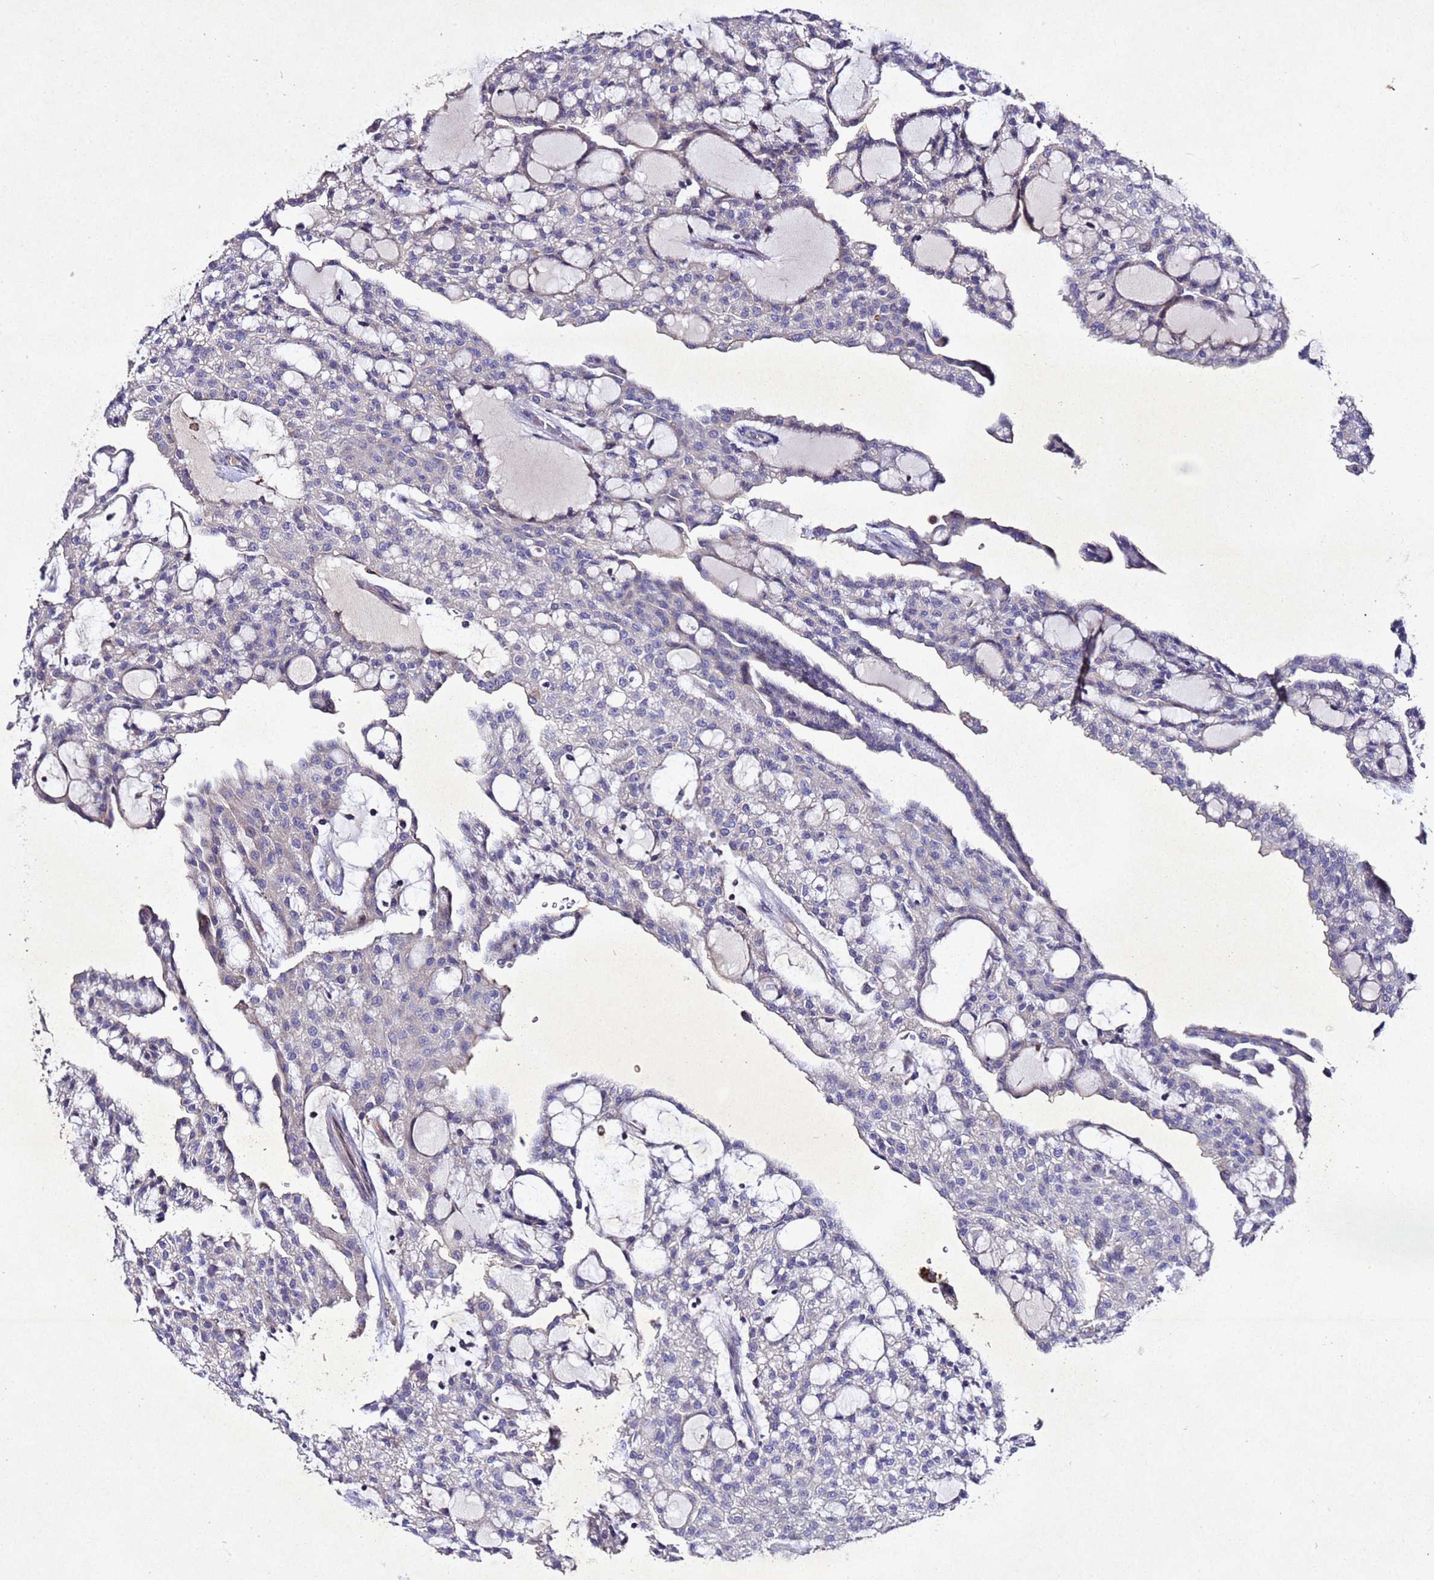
{"staining": {"intensity": "negative", "quantity": "none", "location": "none"}, "tissue": "renal cancer", "cell_type": "Tumor cells", "image_type": "cancer", "snomed": [{"axis": "morphology", "description": "Adenocarcinoma, NOS"}, {"axis": "topography", "description": "Kidney"}], "caption": "Immunohistochemistry (IHC) photomicrograph of neoplastic tissue: renal adenocarcinoma stained with DAB (3,3'-diaminobenzidine) shows no significant protein positivity in tumor cells.", "gene": "SV2B", "patient": {"sex": "male", "age": 63}}